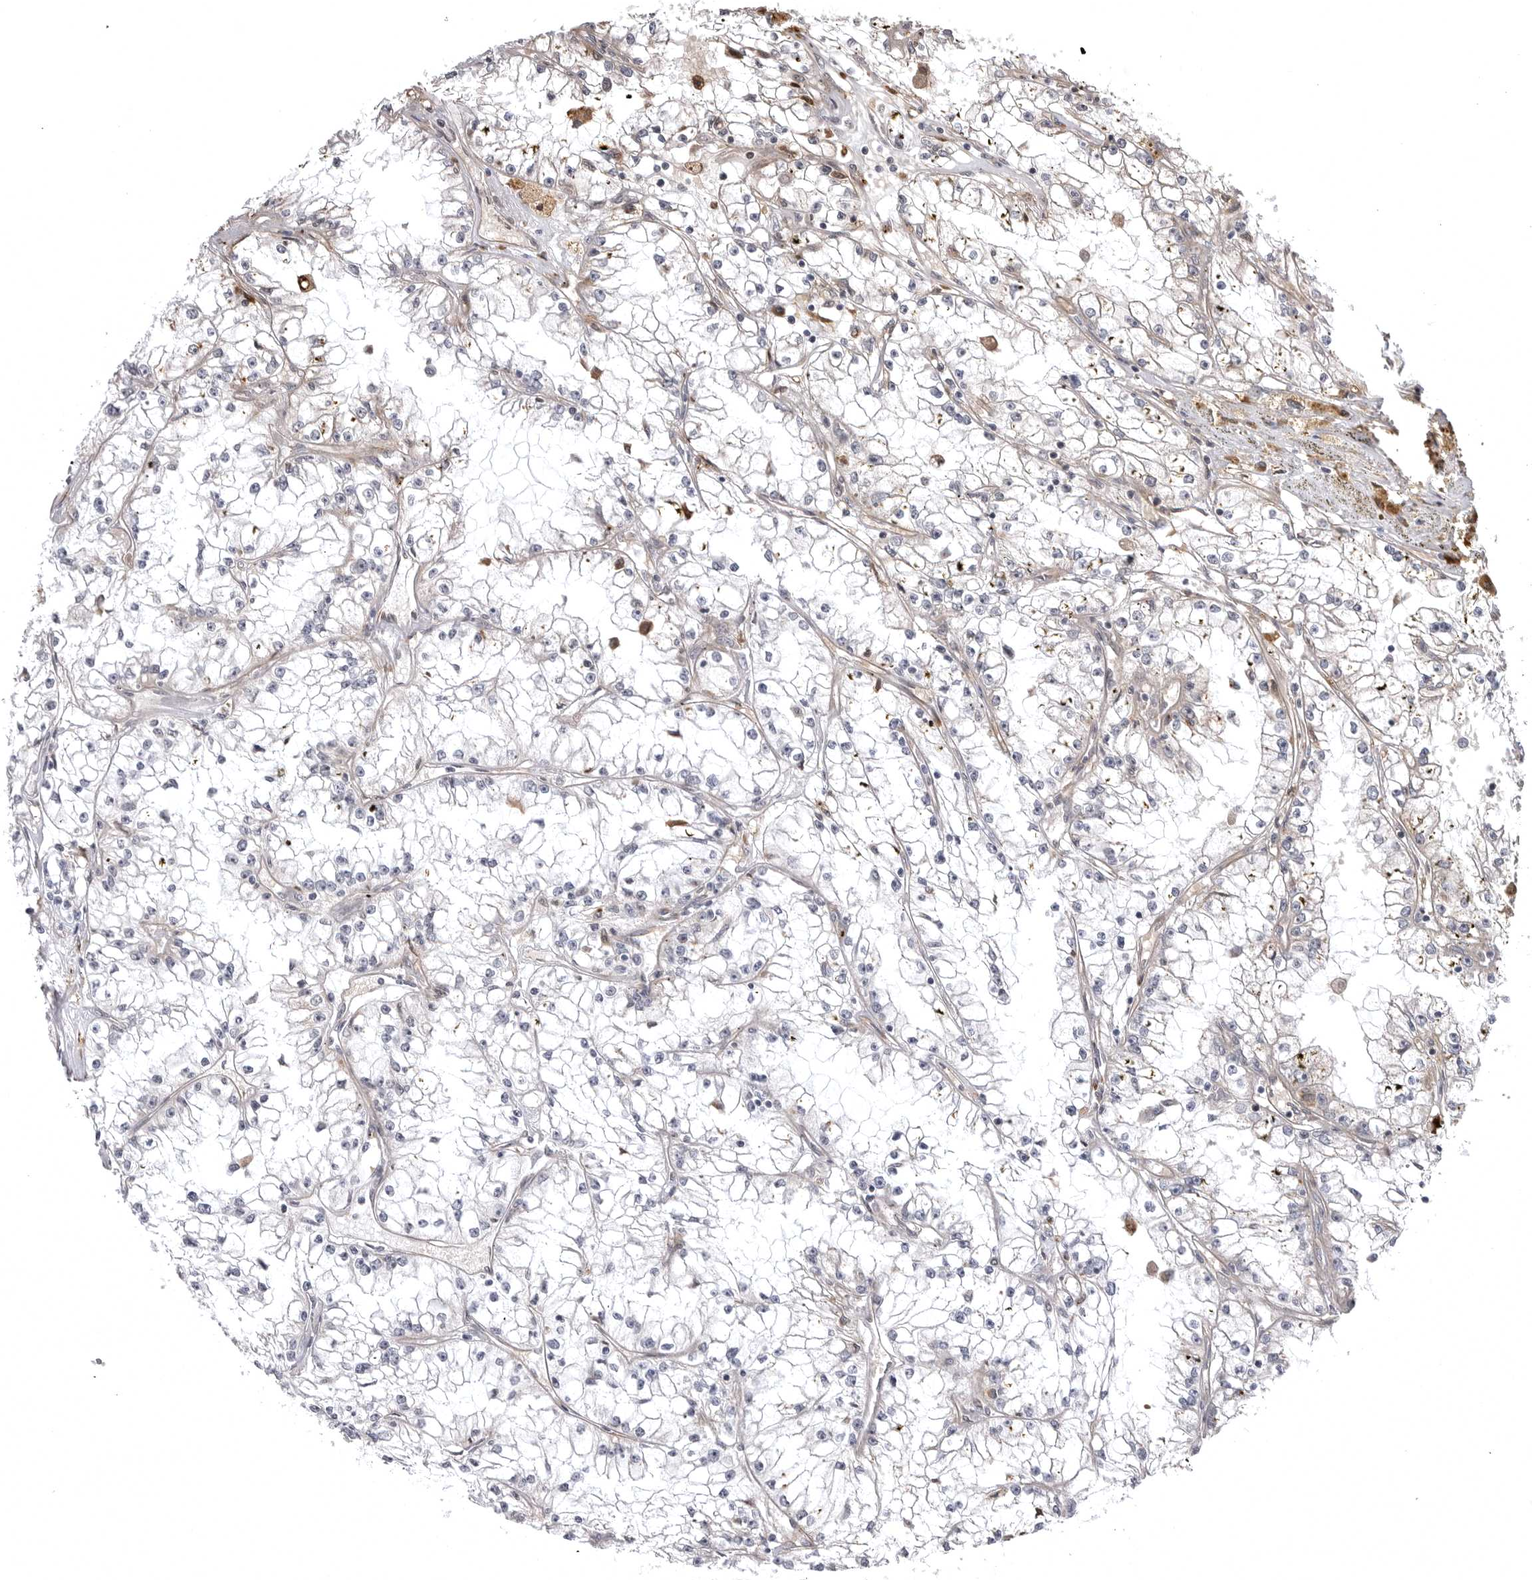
{"staining": {"intensity": "negative", "quantity": "none", "location": "none"}, "tissue": "renal cancer", "cell_type": "Tumor cells", "image_type": "cancer", "snomed": [{"axis": "morphology", "description": "Adenocarcinoma, NOS"}, {"axis": "topography", "description": "Kidney"}], "caption": "This histopathology image is of renal cancer stained with IHC to label a protein in brown with the nuclei are counter-stained blue. There is no expression in tumor cells.", "gene": "ARL5A", "patient": {"sex": "male", "age": 56}}